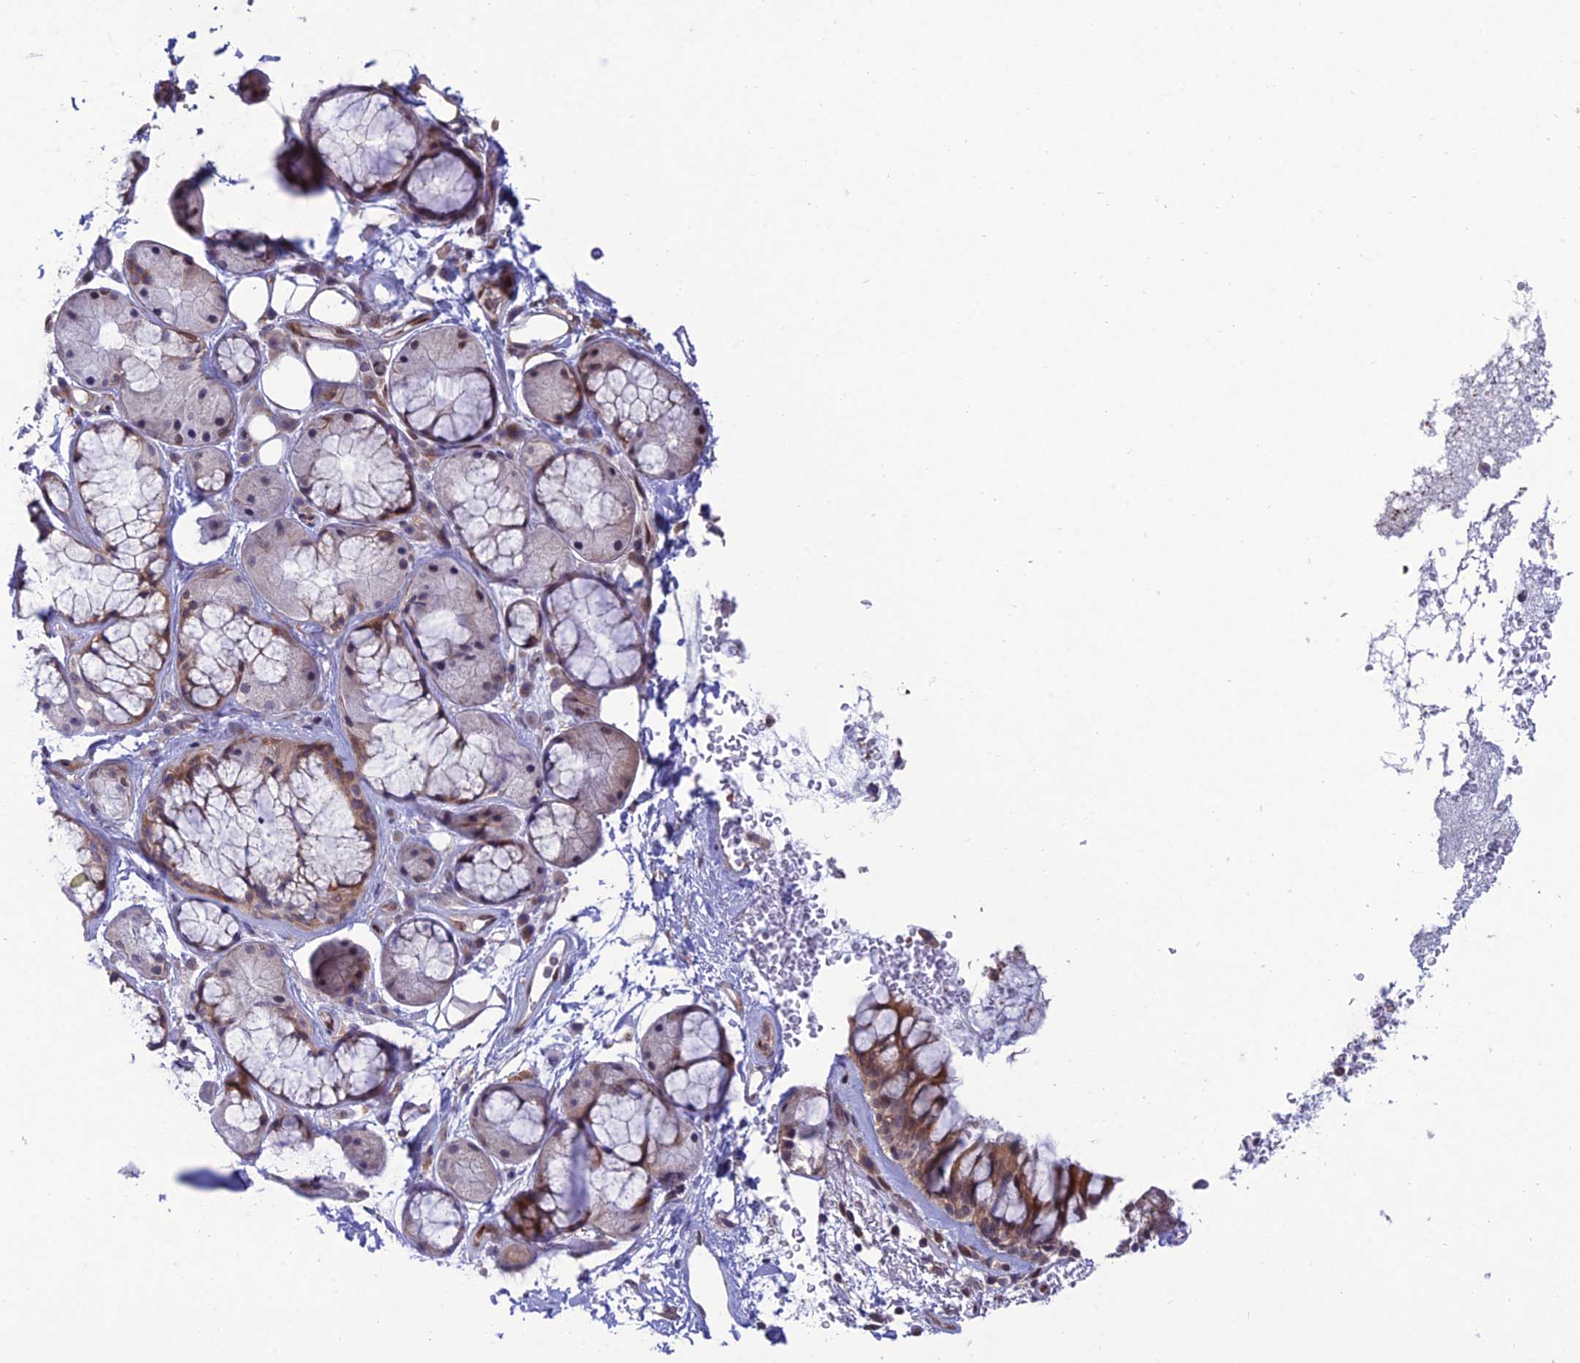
{"staining": {"intensity": "moderate", "quantity": ">75%", "location": "cytoplasmic/membranous"}, "tissue": "bronchus", "cell_type": "Respiratory epithelial cells", "image_type": "normal", "snomed": [{"axis": "morphology", "description": "Normal tissue, NOS"}, {"axis": "morphology", "description": "Squamous cell carcinoma, NOS"}, {"axis": "topography", "description": "Lymph node"}, {"axis": "topography", "description": "Bronchus"}, {"axis": "topography", "description": "Lung"}], "caption": "Protein analysis of normal bronchus reveals moderate cytoplasmic/membranous positivity in about >75% of respiratory epithelial cells. The staining is performed using DAB (3,3'-diaminobenzidine) brown chromogen to label protein expression. The nuclei are counter-stained blue using hematoxylin.", "gene": "FAM76A", "patient": {"sex": "male", "age": 66}}